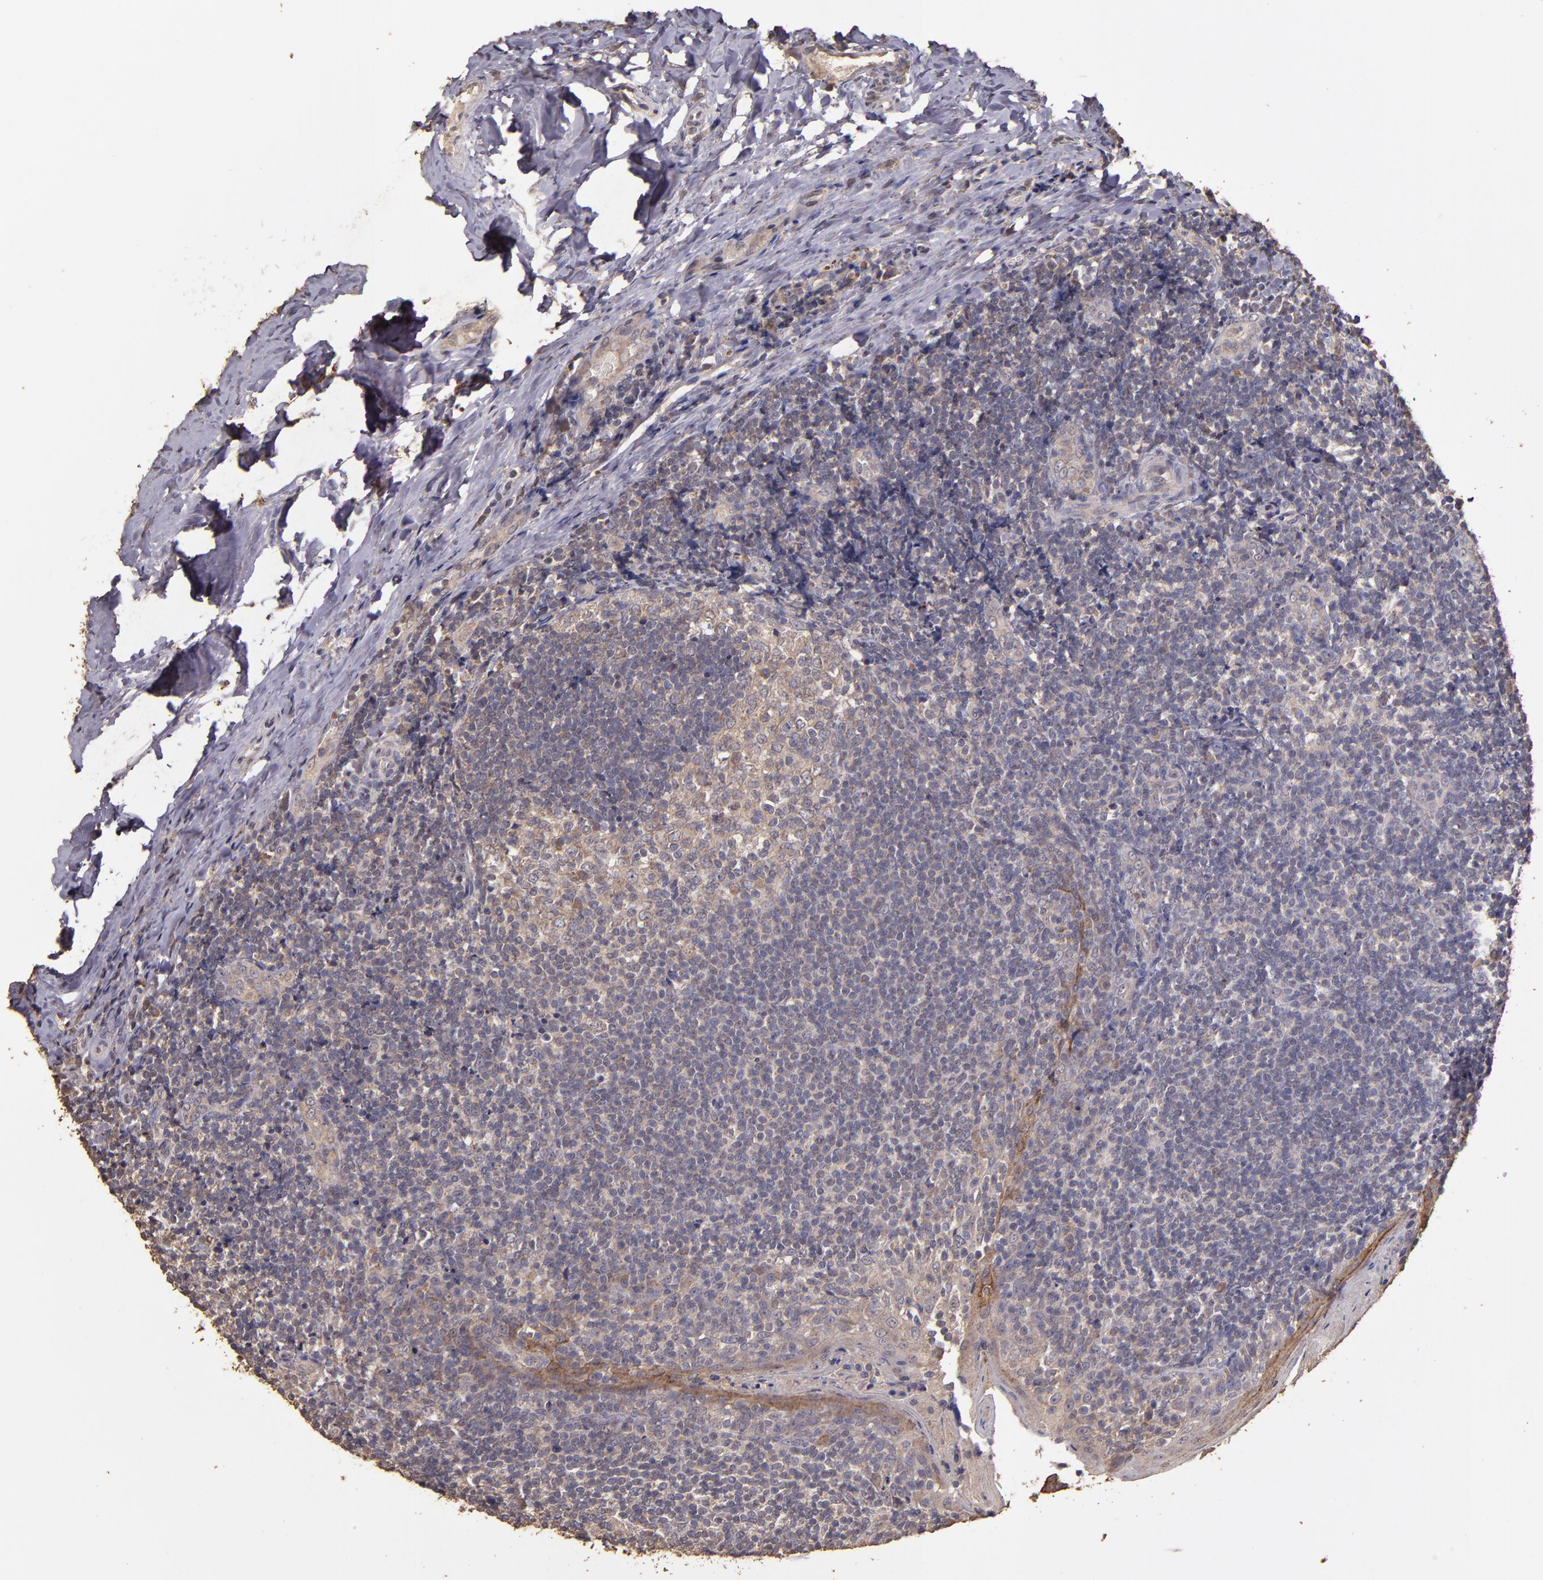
{"staining": {"intensity": "weak", "quantity": "<25%", "location": "cytoplasmic/membranous"}, "tissue": "tonsil", "cell_type": "Germinal center cells", "image_type": "normal", "snomed": [{"axis": "morphology", "description": "Normal tissue, NOS"}, {"axis": "topography", "description": "Tonsil"}], "caption": "Germinal center cells are negative for brown protein staining in normal tonsil. The staining is performed using DAB (3,3'-diaminobenzidine) brown chromogen with nuclei counter-stained in using hematoxylin.", "gene": "HECTD1", "patient": {"sex": "male", "age": 31}}